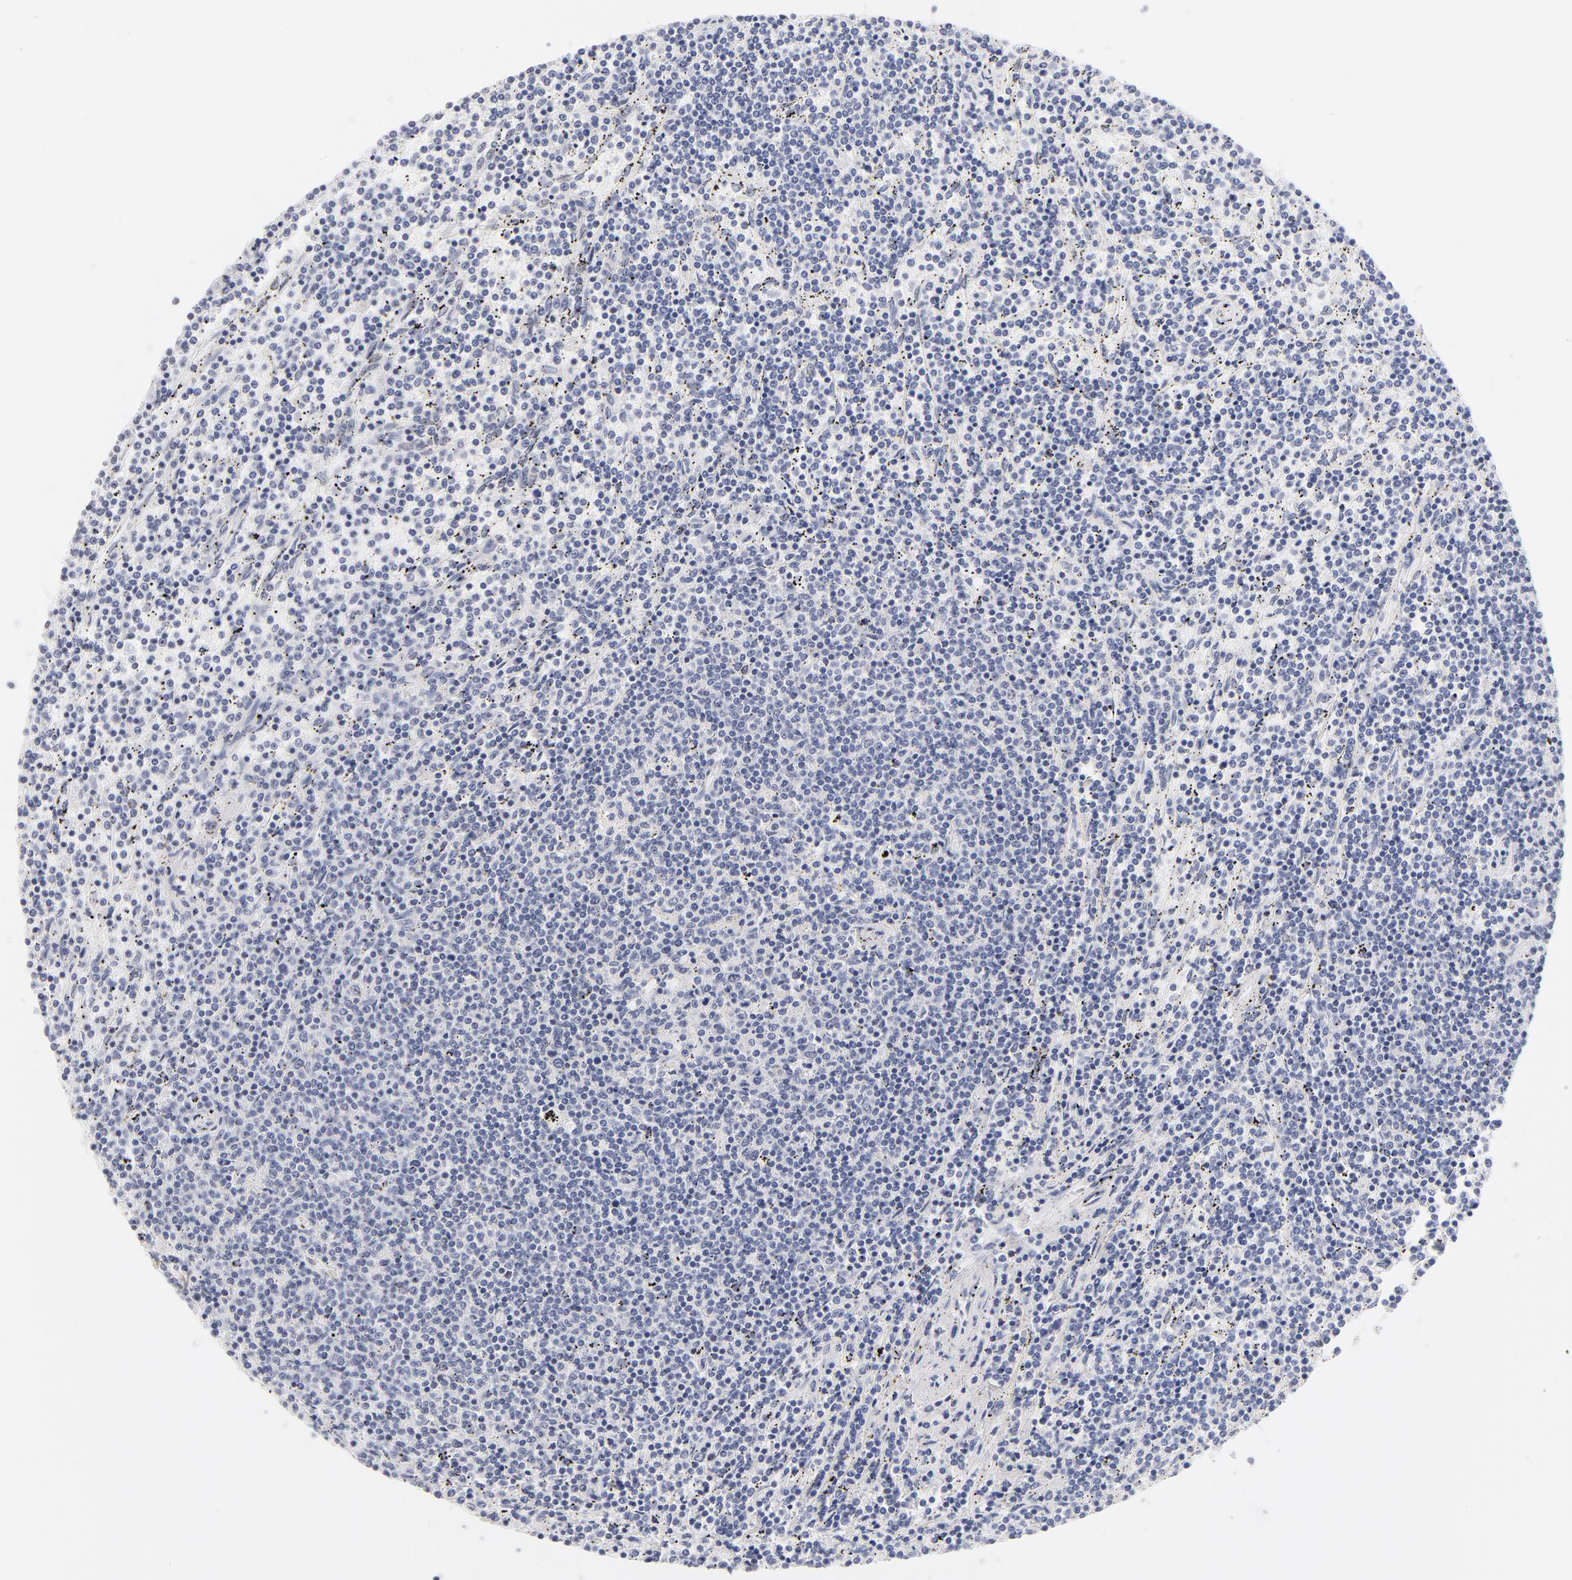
{"staining": {"intensity": "negative", "quantity": "none", "location": "none"}, "tissue": "lymphoma", "cell_type": "Tumor cells", "image_type": "cancer", "snomed": [{"axis": "morphology", "description": "Malignant lymphoma, non-Hodgkin's type, Low grade"}, {"axis": "topography", "description": "Spleen"}], "caption": "Micrograph shows no significant protein staining in tumor cells of lymphoma.", "gene": "KHNYN", "patient": {"sex": "female", "age": 50}}